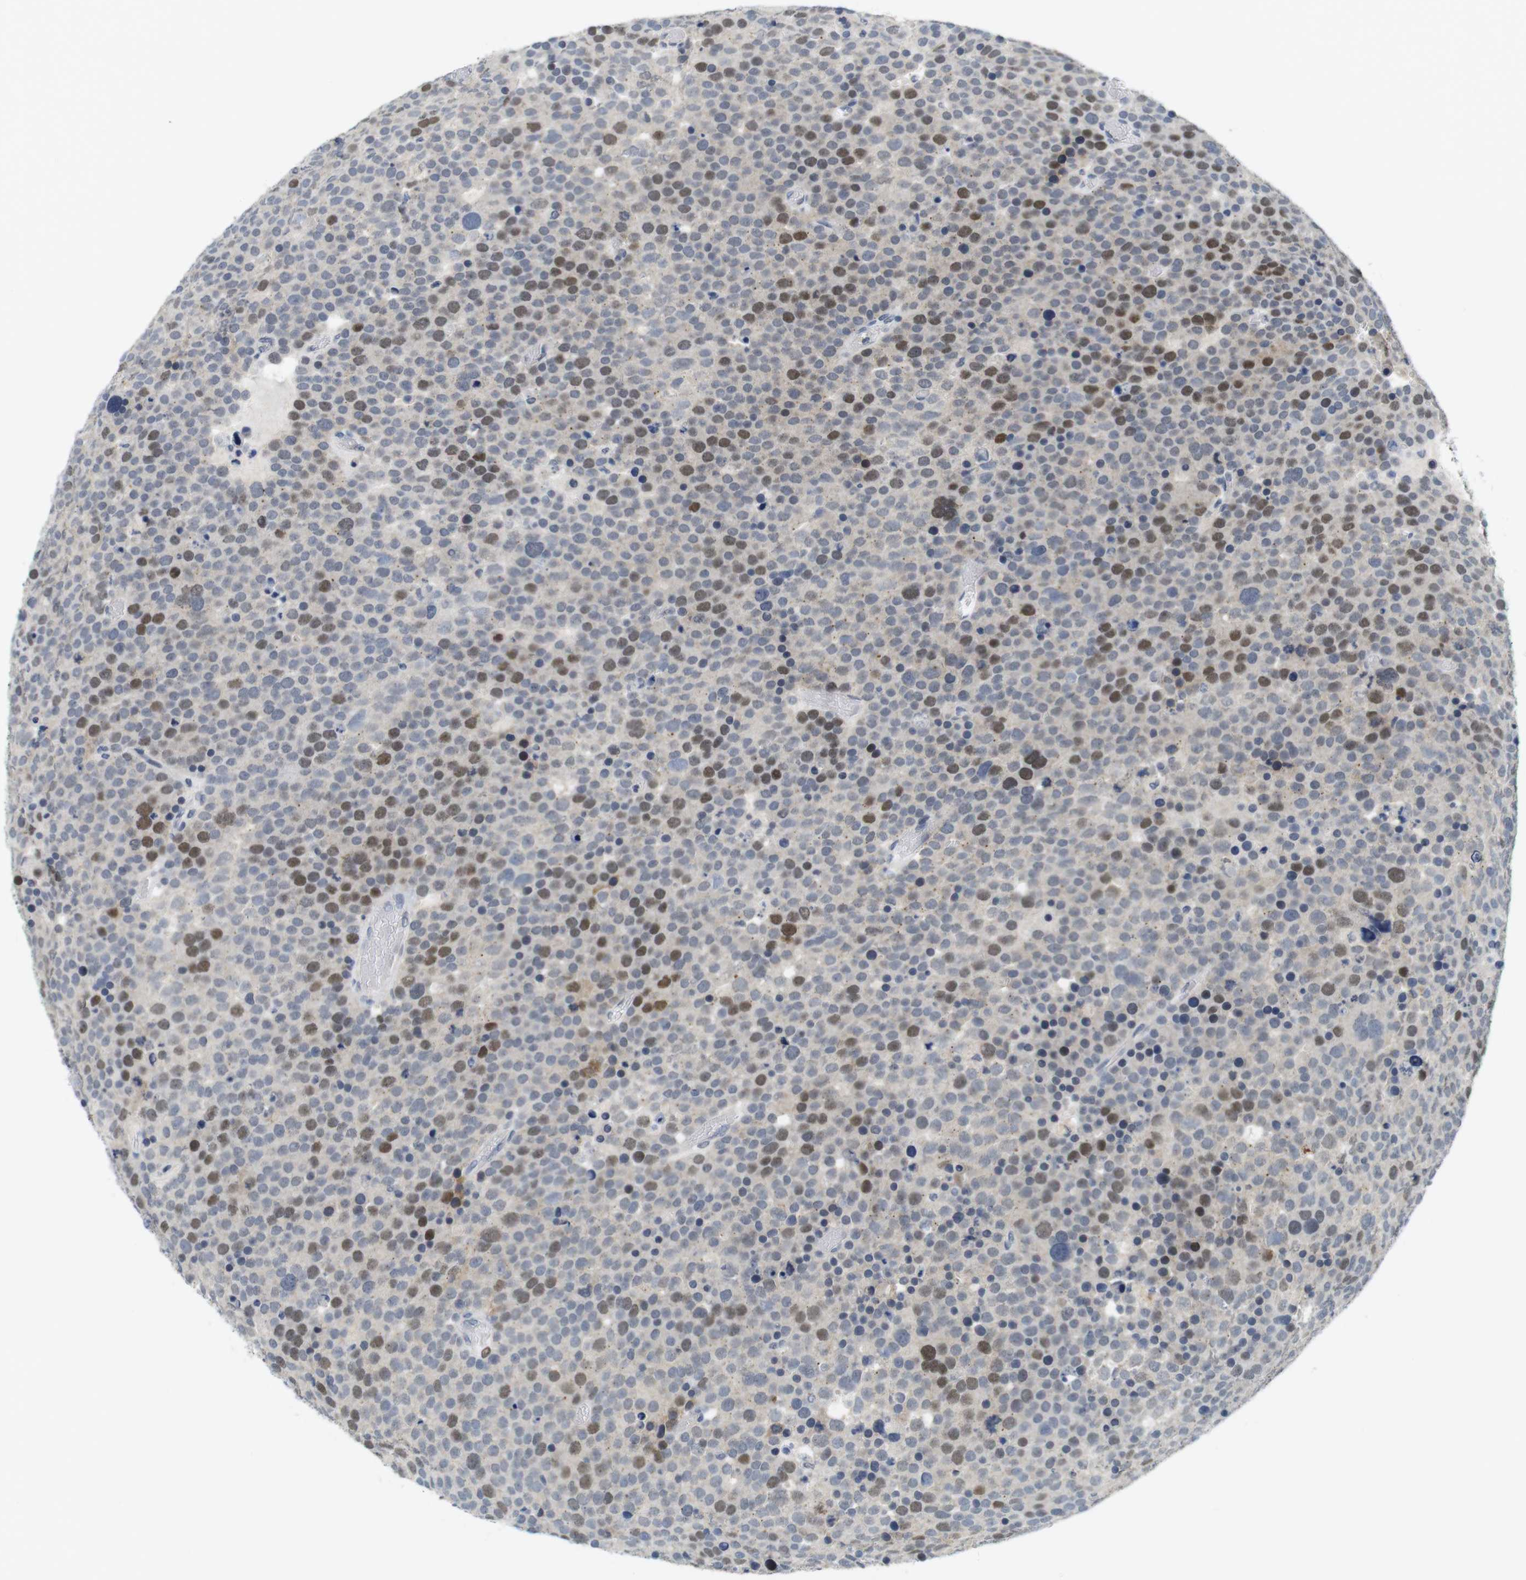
{"staining": {"intensity": "moderate", "quantity": "25%-75%", "location": "nuclear"}, "tissue": "testis cancer", "cell_type": "Tumor cells", "image_type": "cancer", "snomed": [{"axis": "morphology", "description": "Seminoma, NOS"}, {"axis": "topography", "description": "Testis"}], "caption": "This is a histology image of immunohistochemistry (IHC) staining of testis seminoma, which shows moderate staining in the nuclear of tumor cells.", "gene": "SKP2", "patient": {"sex": "male", "age": 71}}